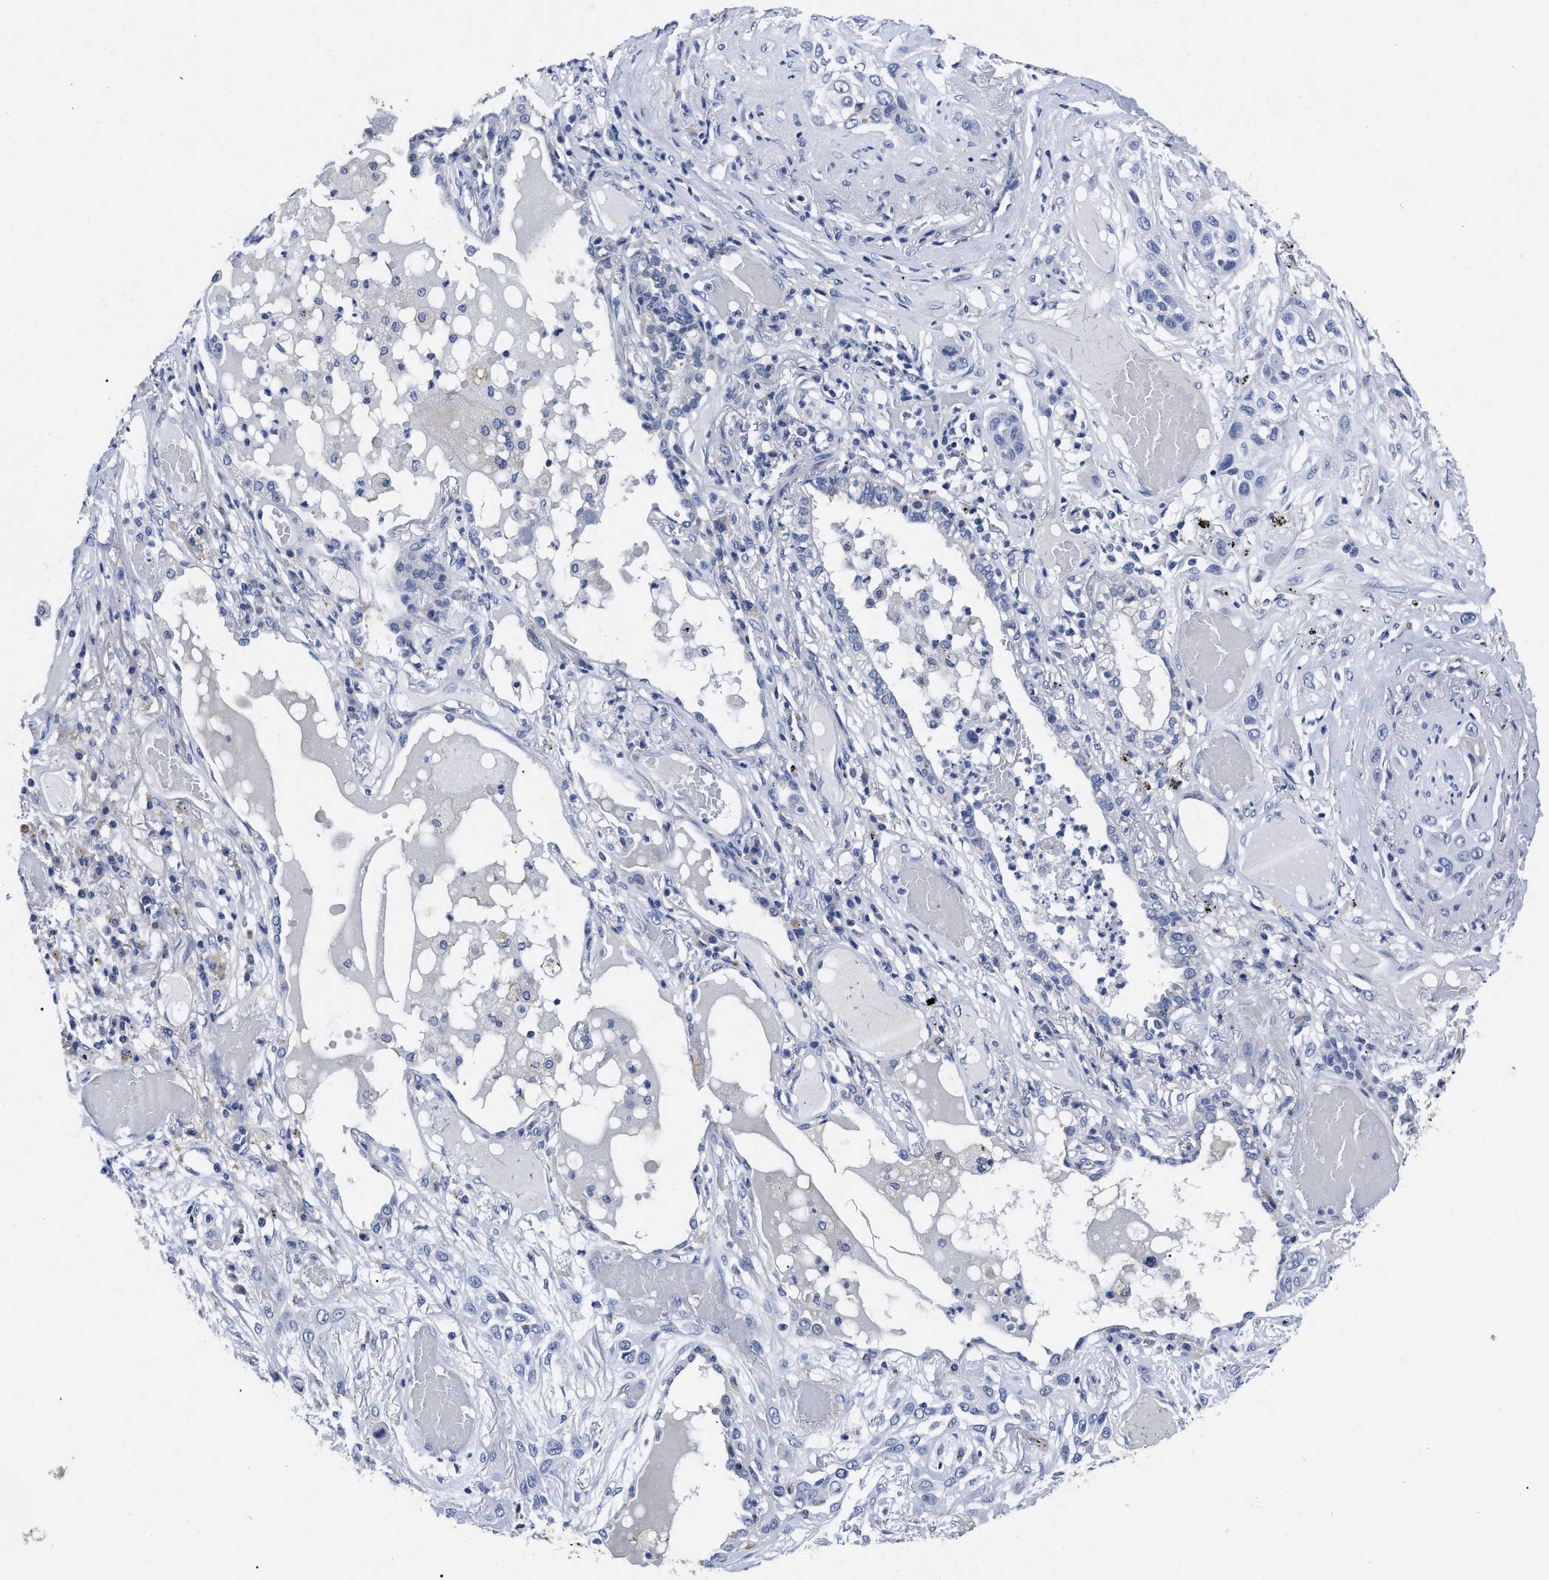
{"staining": {"intensity": "negative", "quantity": "none", "location": "none"}, "tissue": "lung cancer", "cell_type": "Tumor cells", "image_type": "cancer", "snomed": [{"axis": "morphology", "description": "Squamous cell carcinoma, NOS"}, {"axis": "topography", "description": "Lung"}], "caption": "High power microscopy micrograph of an IHC photomicrograph of lung squamous cell carcinoma, revealing no significant expression in tumor cells.", "gene": "MOV10L1", "patient": {"sex": "male", "age": 71}}